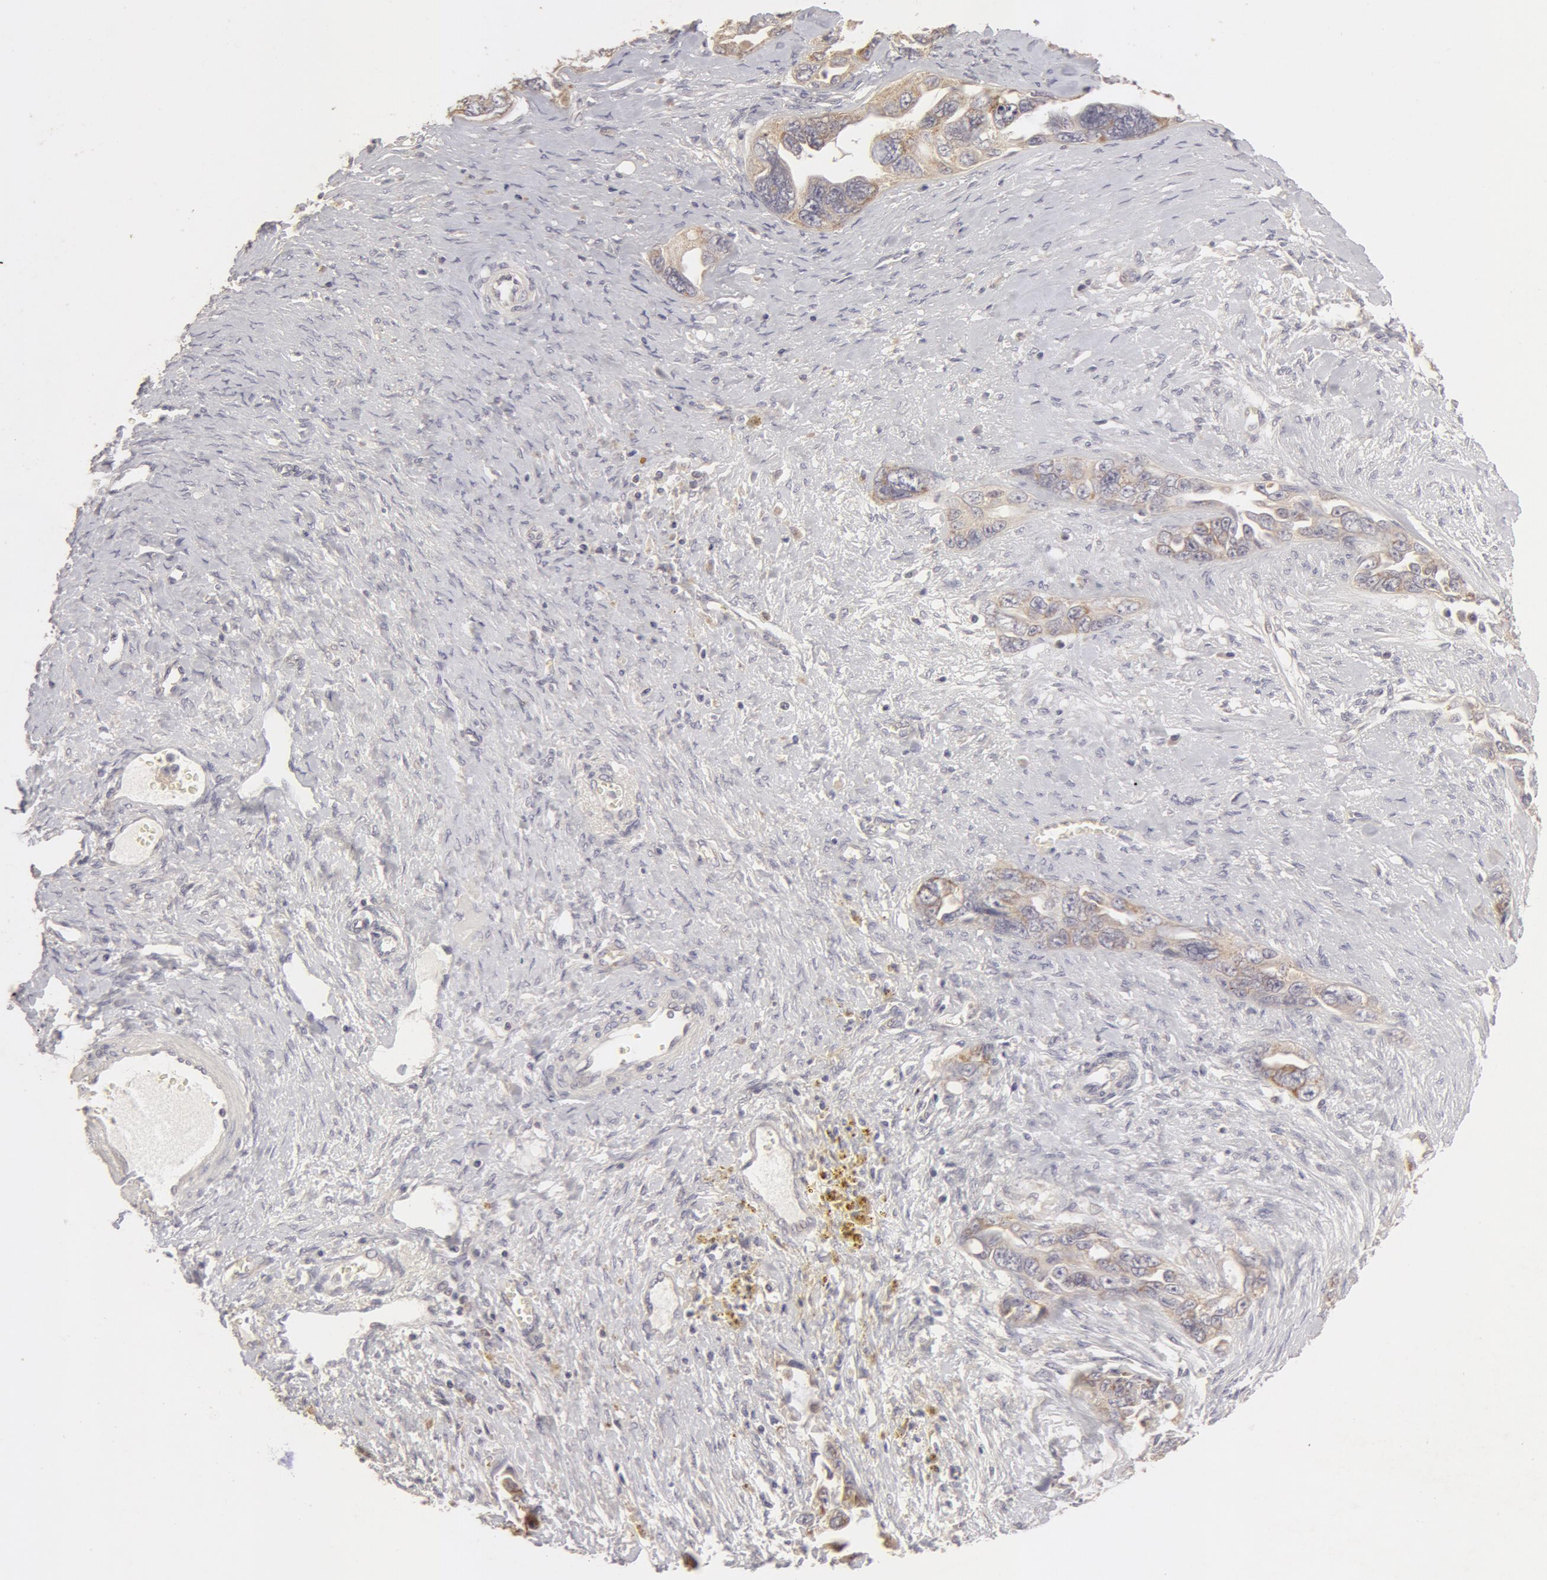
{"staining": {"intensity": "negative", "quantity": "none", "location": "none"}, "tissue": "ovarian cancer", "cell_type": "Tumor cells", "image_type": "cancer", "snomed": [{"axis": "morphology", "description": "Cystadenocarcinoma, serous, NOS"}, {"axis": "topography", "description": "Ovary"}], "caption": "A micrograph of serous cystadenocarcinoma (ovarian) stained for a protein reveals no brown staining in tumor cells.", "gene": "ADPRH", "patient": {"sex": "female", "age": 63}}